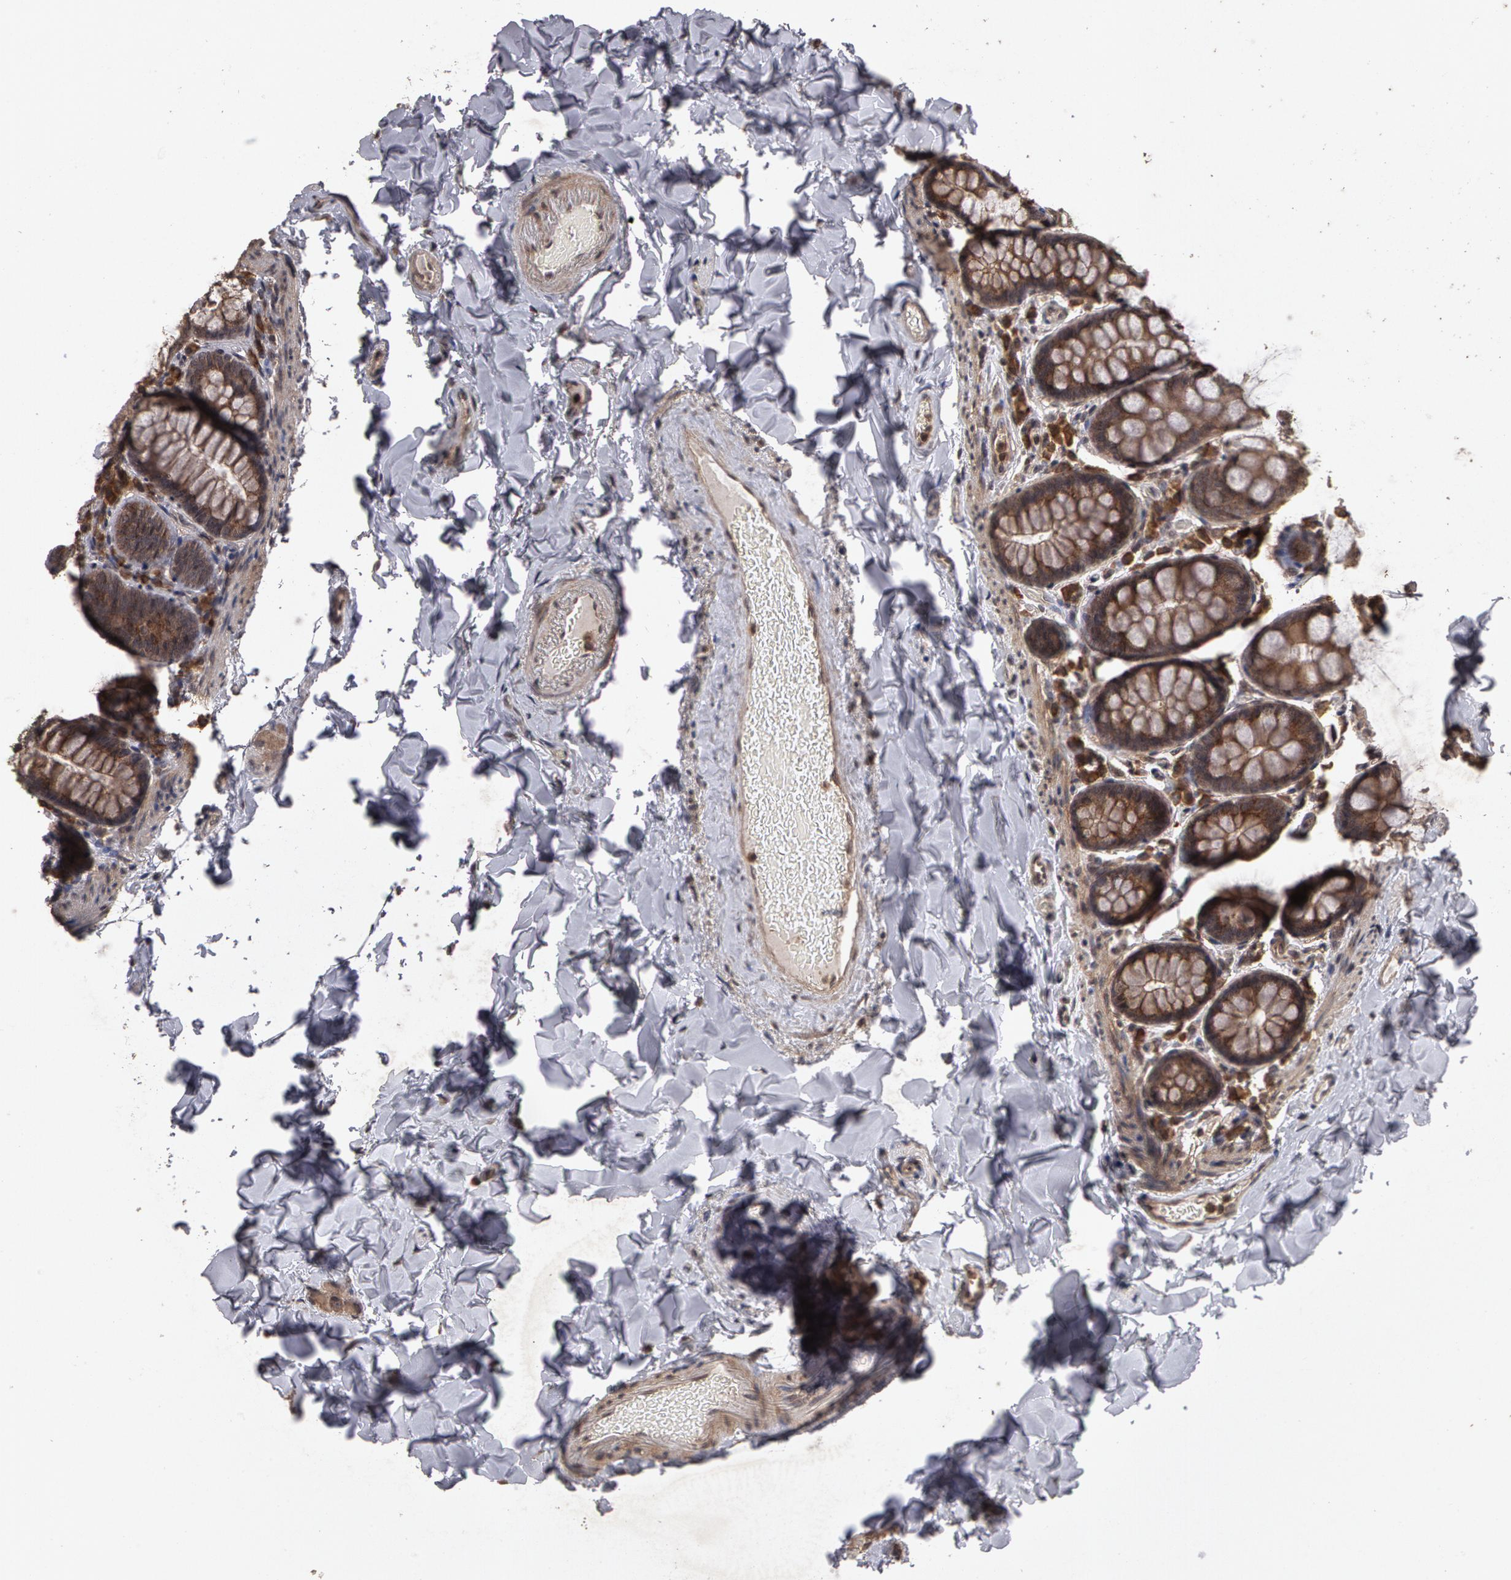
{"staining": {"intensity": "moderate", "quantity": ">75%", "location": "cytoplasmic/membranous"}, "tissue": "colon", "cell_type": "Endothelial cells", "image_type": "normal", "snomed": [{"axis": "morphology", "description": "Normal tissue, NOS"}, {"axis": "topography", "description": "Colon"}], "caption": "Colon stained with IHC exhibits moderate cytoplasmic/membranous positivity in about >75% of endothelial cells. Immunohistochemistry stains the protein in brown and the nuclei are stained blue.", "gene": "CALR", "patient": {"sex": "female", "age": 61}}